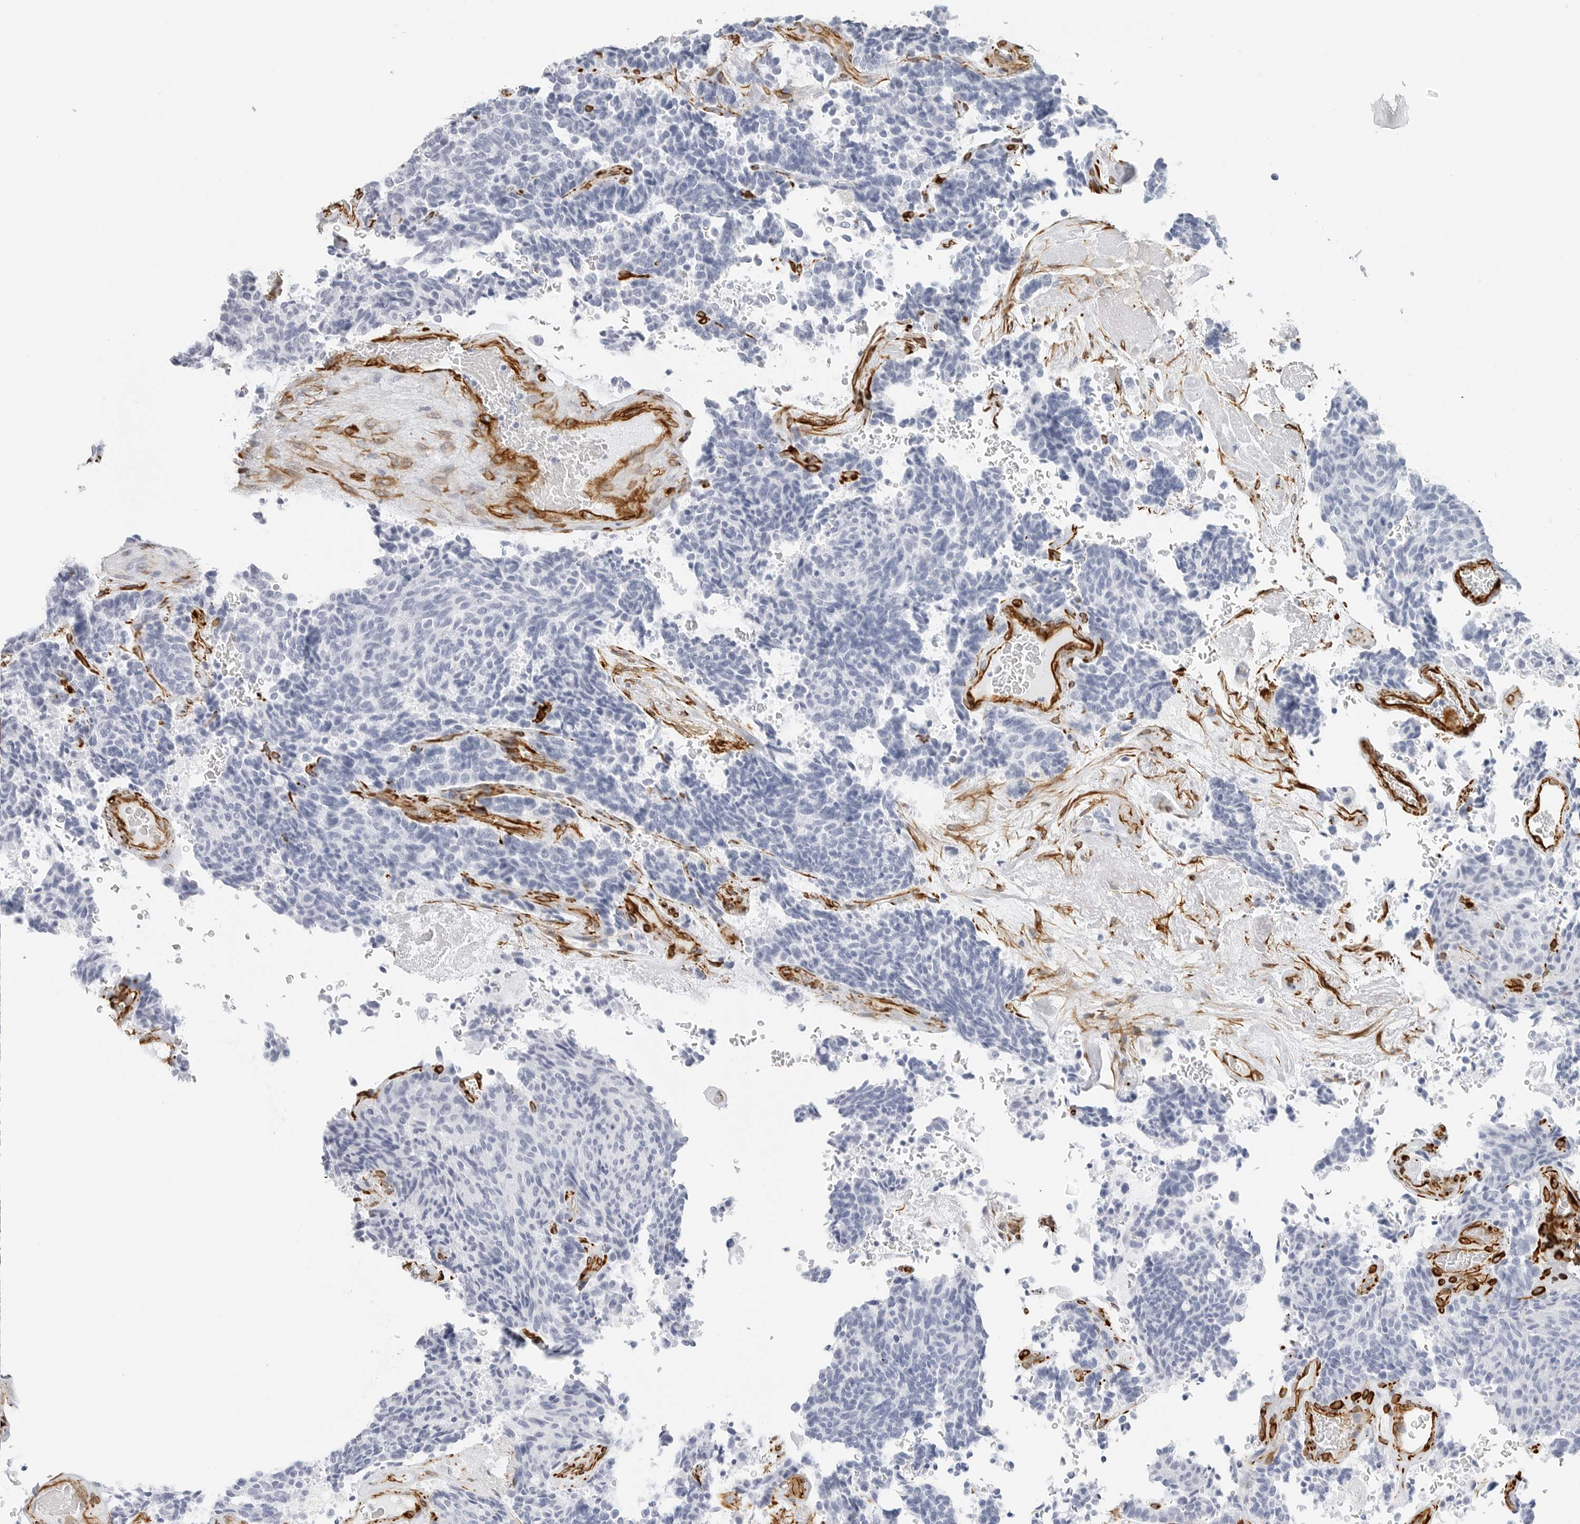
{"staining": {"intensity": "negative", "quantity": "none", "location": "none"}, "tissue": "carcinoid", "cell_type": "Tumor cells", "image_type": "cancer", "snomed": [{"axis": "morphology", "description": "Carcinoid, malignant, NOS"}, {"axis": "topography", "description": "Pancreas"}], "caption": "Immunohistochemistry of carcinoid demonstrates no staining in tumor cells.", "gene": "NES", "patient": {"sex": "female", "age": 54}}